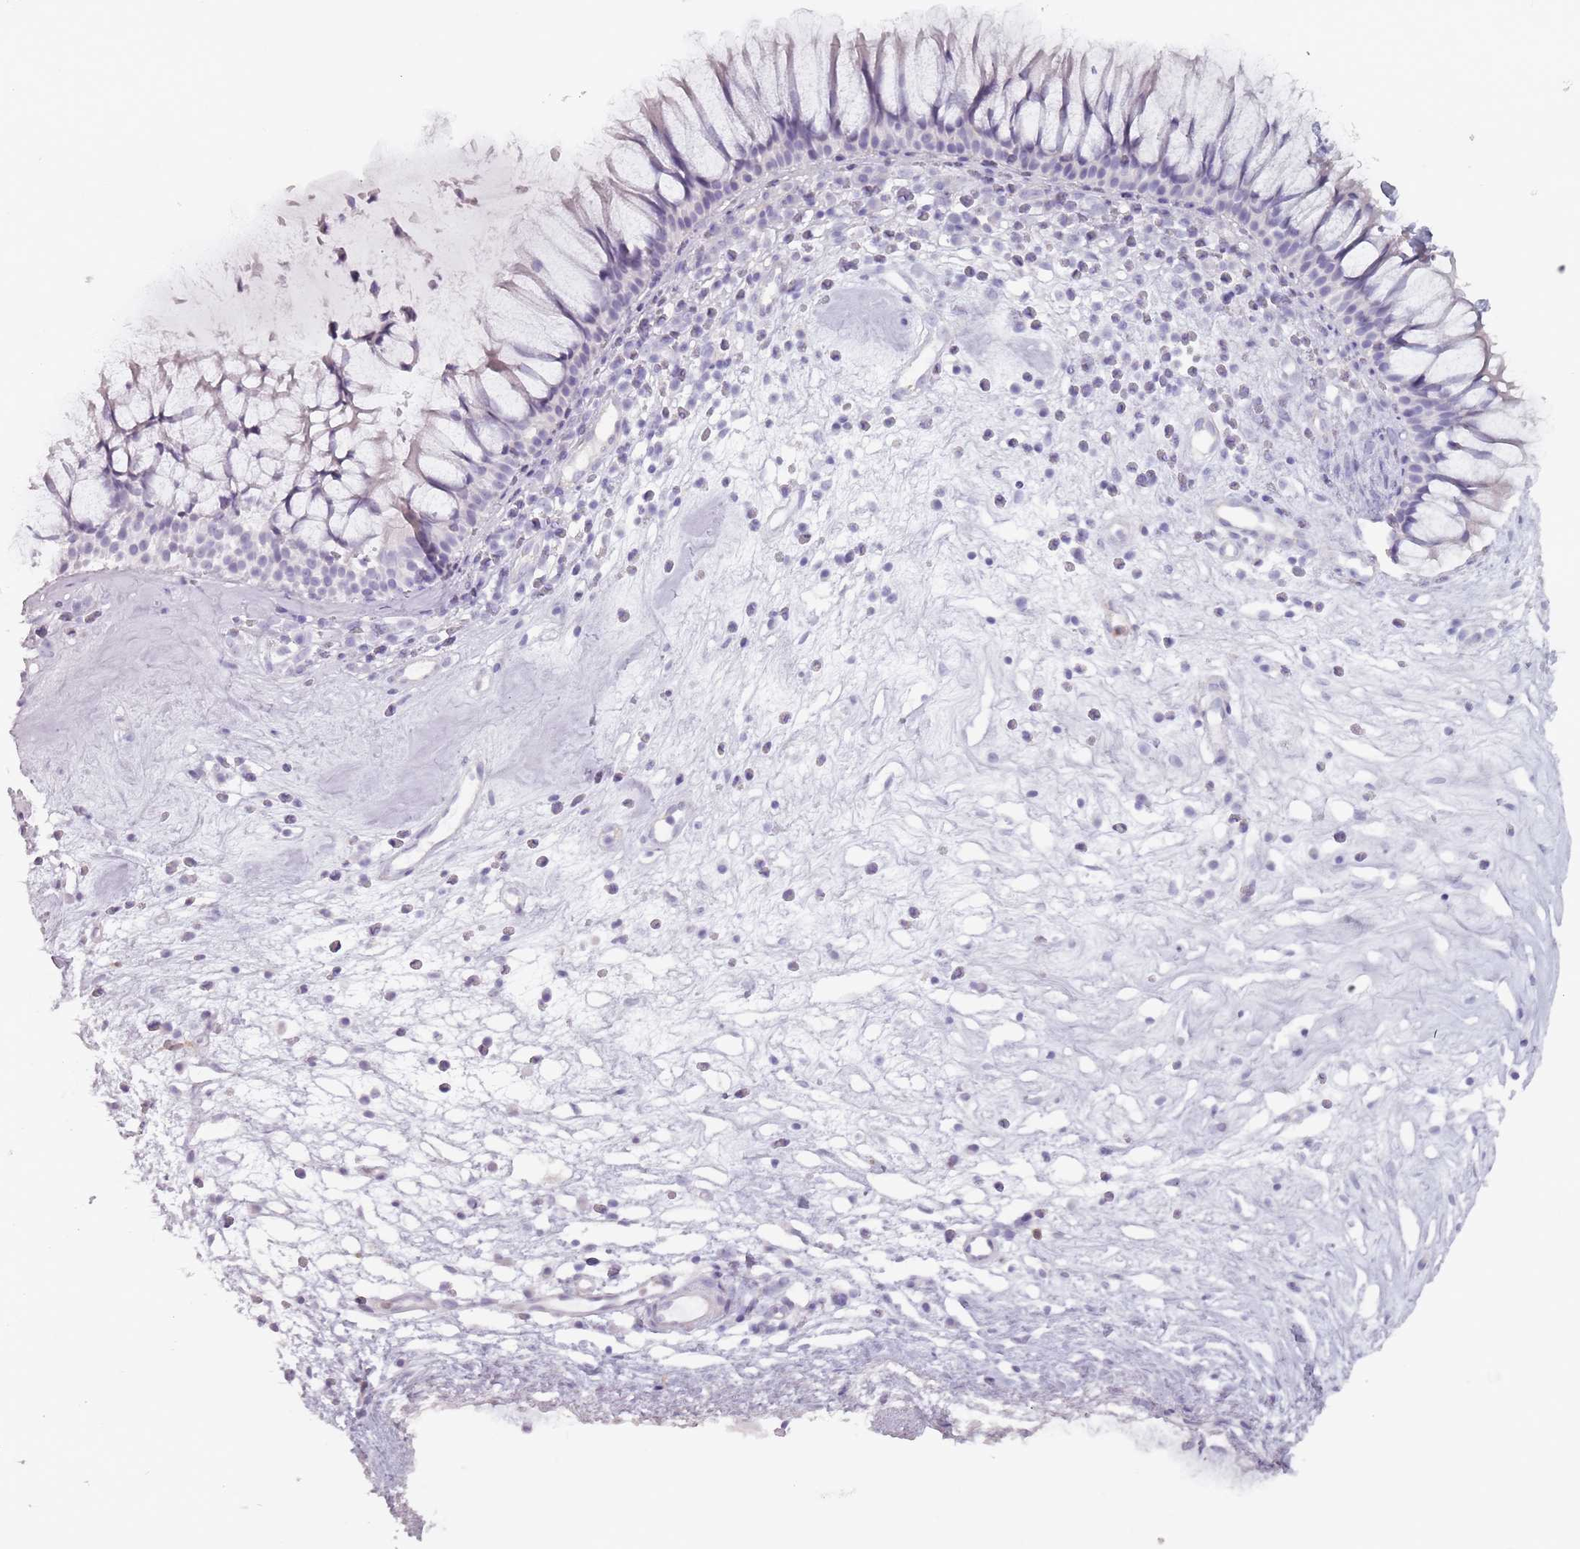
{"staining": {"intensity": "negative", "quantity": "none", "location": "none"}, "tissue": "nasopharynx", "cell_type": "Respiratory epithelial cells", "image_type": "normal", "snomed": [{"axis": "morphology", "description": "Normal tissue, NOS"}, {"axis": "morphology", "description": "Inflammation, NOS"}, {"axis": "topography", "description": "Nasopharynx"}], "caption": "Immunohistochemistry (IHC) micrograph of benign human nasopharynx stained for a protein (brown), which shows no staining in respiratory epithelial cells. Nuclei are stained in blue.", "gene": "ZNF584", "patient": {"sex": "male", "age": 70}}